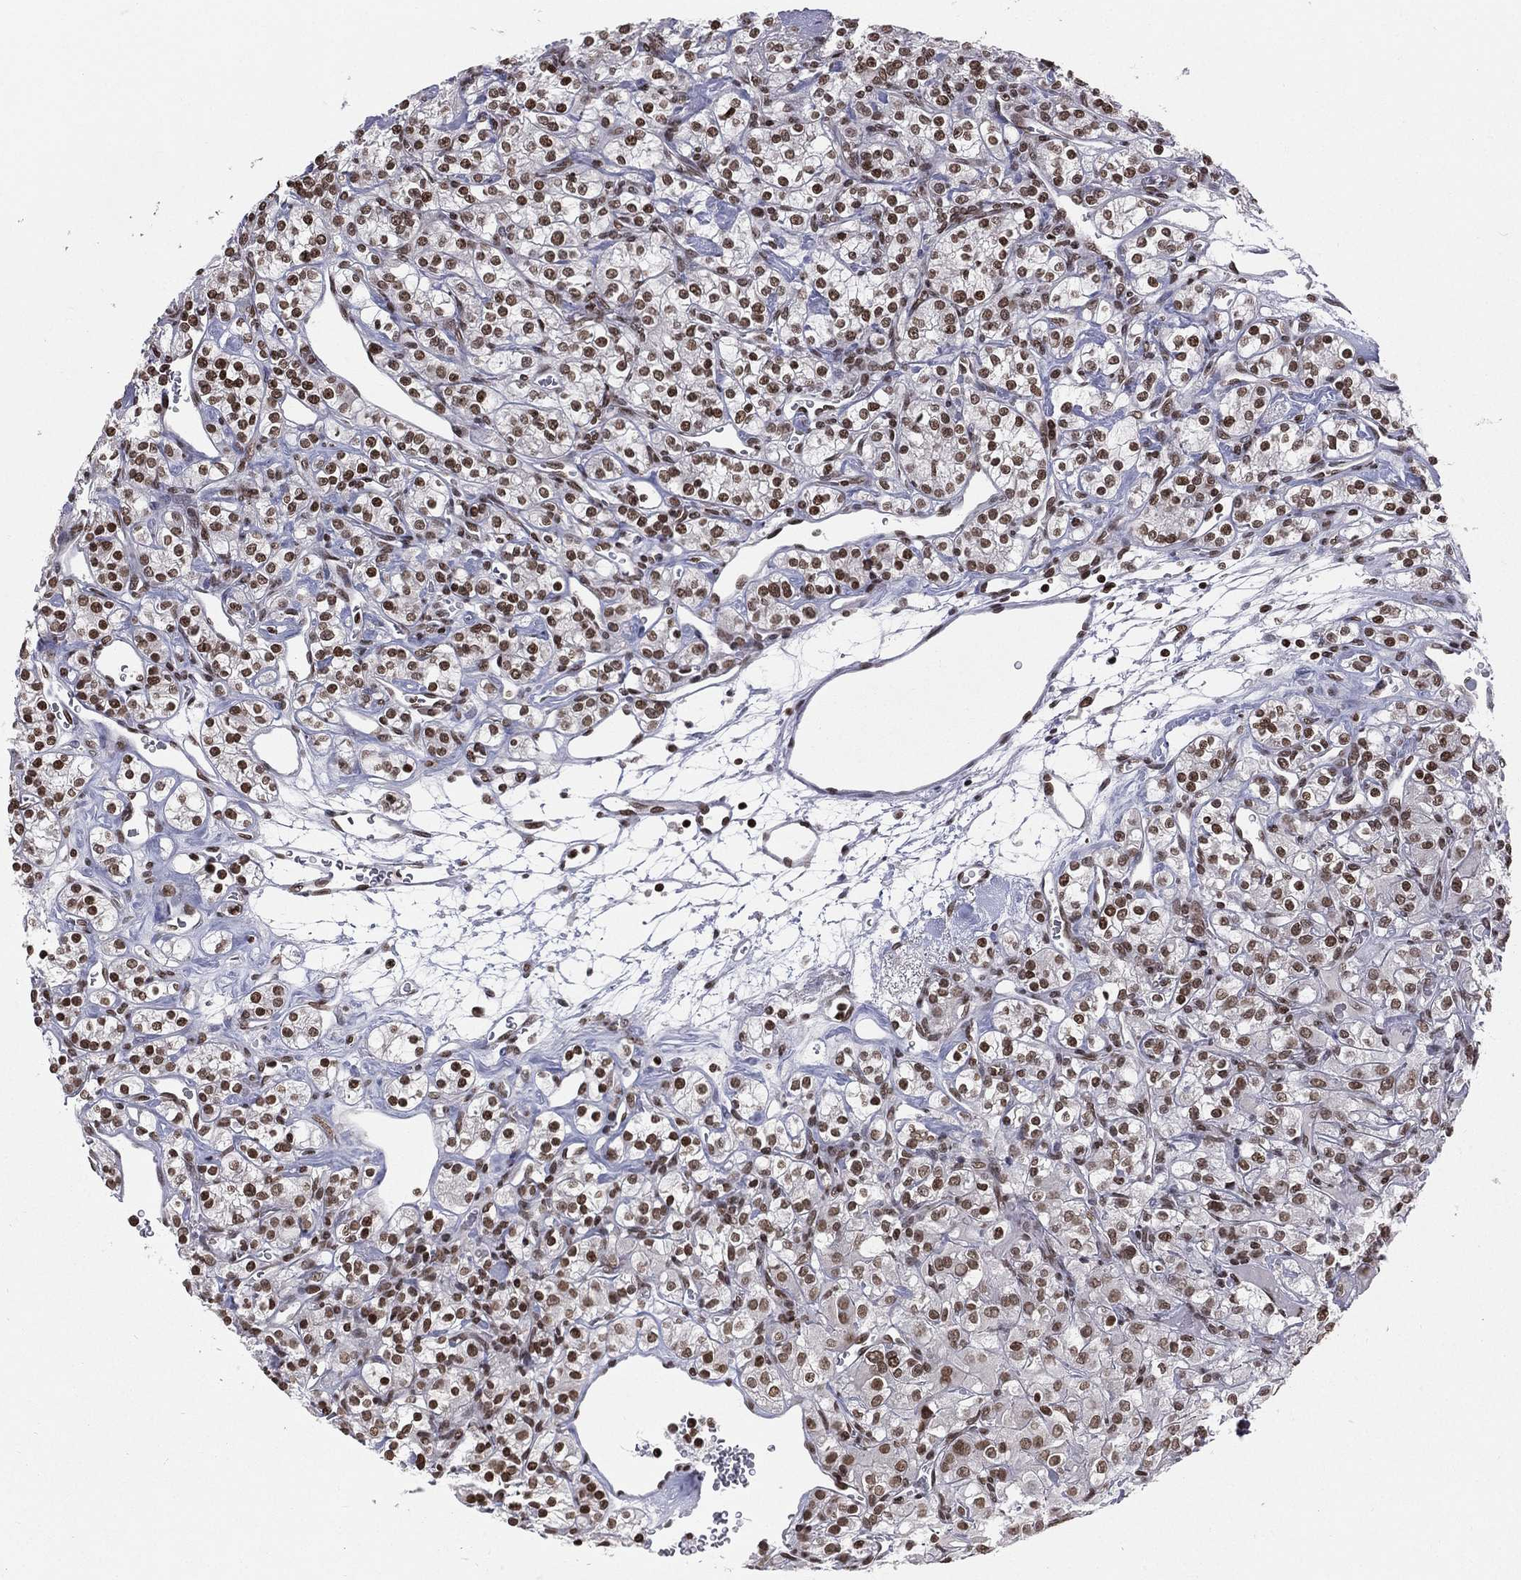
{"staining": {"intensity": "strong", "quantity": ">75%", "location": "nuclear"}, "tissue": "renal cancer", "cell_type": "Tumor cells", "image_type": "cancer", "snomed": [{"axis": "morphology", "description": "Adenocarcinoma, NOS"}, {"axis": "topography", "description": "Kidney"}], "caption": "DAB (3,3'-diaminobenzidine) immunohistochemical staining of renal cancer shows strong nuclear protein positivity in approximately >75% of tumor cells.", "gene": "RFX7", "patient": {"sex": "male", "age": 77}}